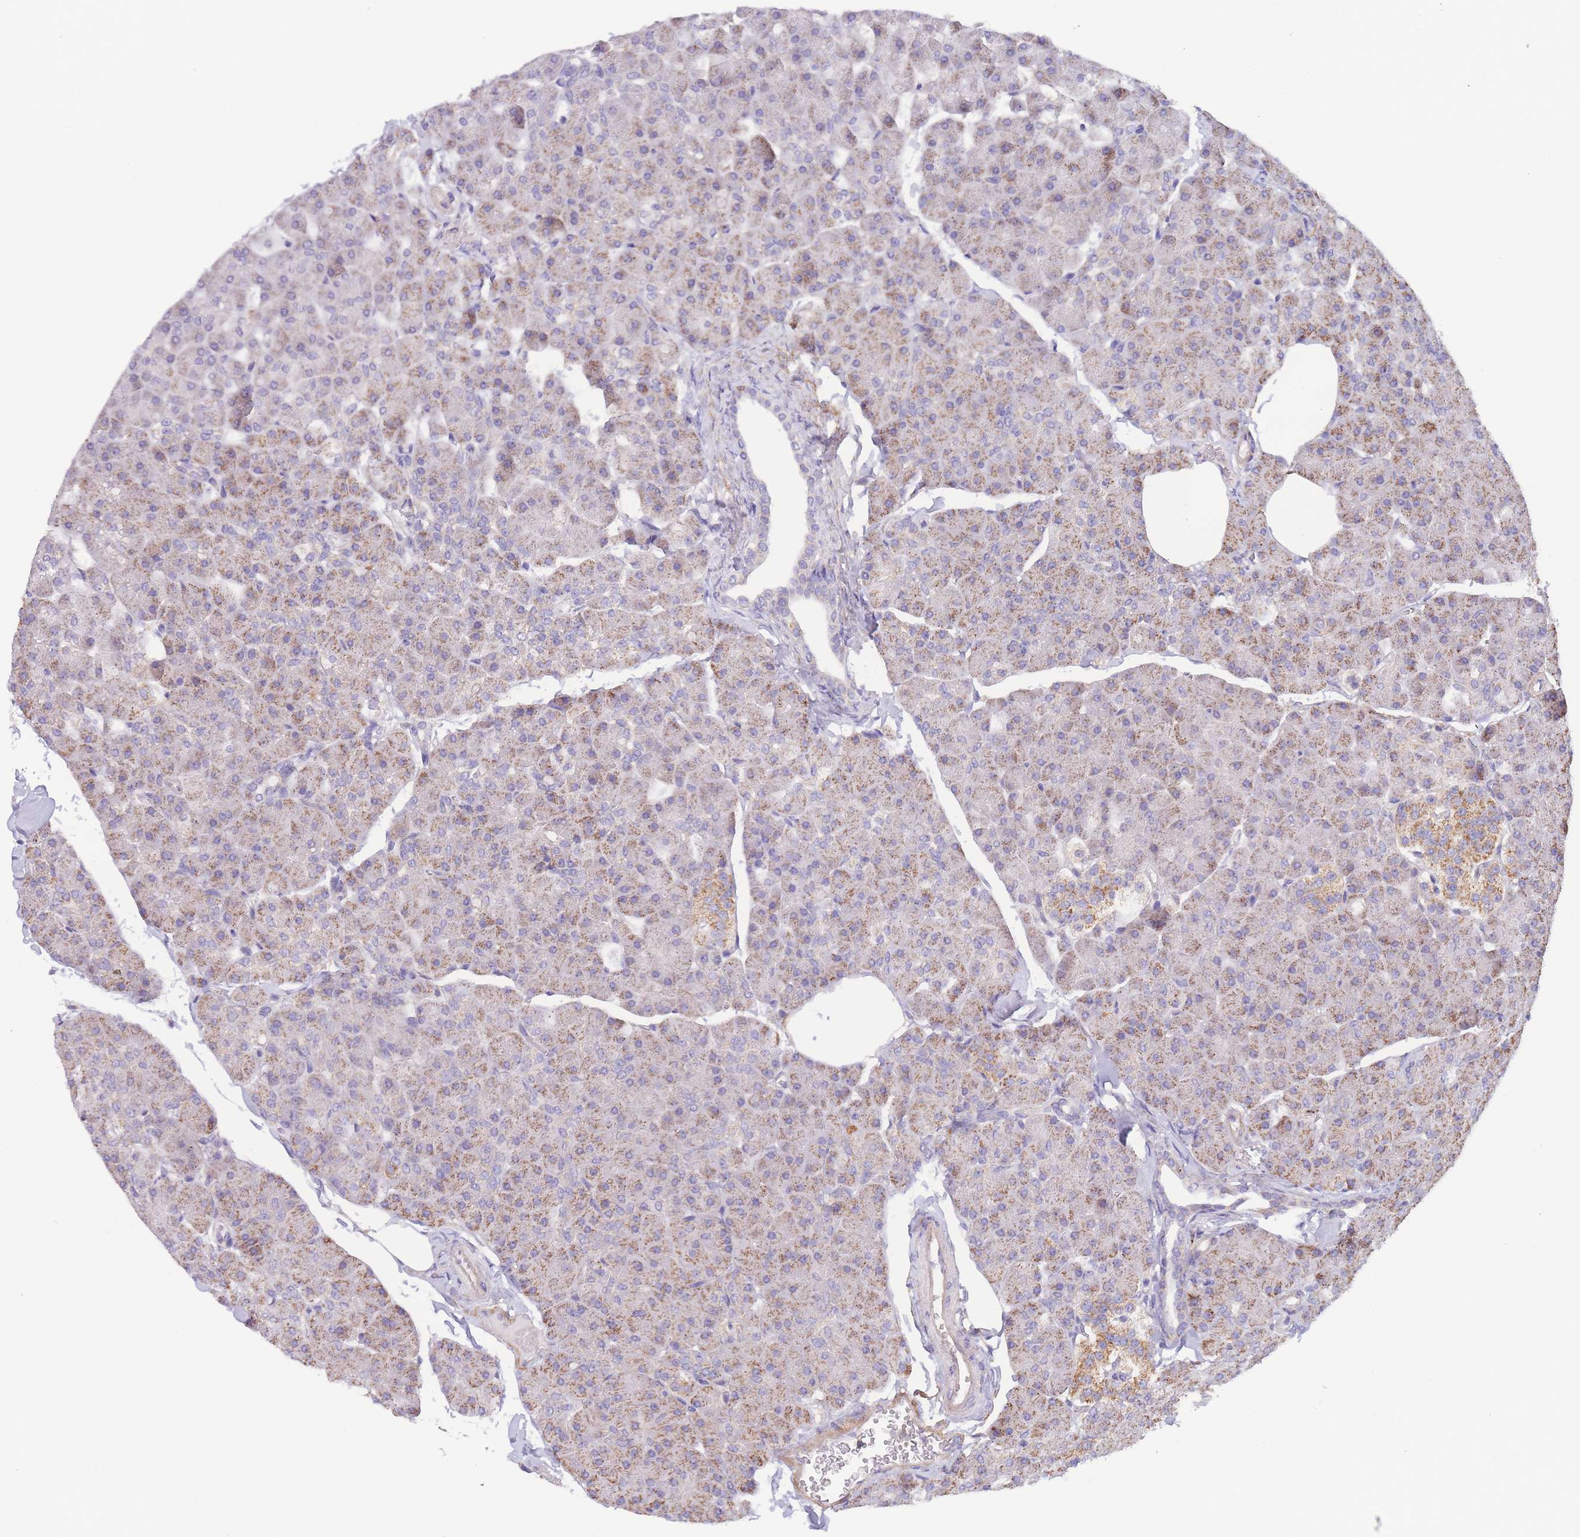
{"staining": {"intensity": "moderate", "quantity": "25%-75%", "location": "cytoplasmic/membranous"}, "tissue": "pancreas", "cell_type": "Exocrine glandular cells", "image_type": "normal", "snomed": [{"axis": "morphology", "description": "Normal tissue, NOS"}, {"axis": "topography", "description": "Pancreas"}], "caption": "A brown stain highlights moderate cytoplasmic/membranous positivity of a protein in exocrine glandular cells of benign human pancreas. (DAB = brown stain, brightfield microscopy at high magnification).", "gene": "SLC25A42", "patient": {"sex": "male", "age": 35}}